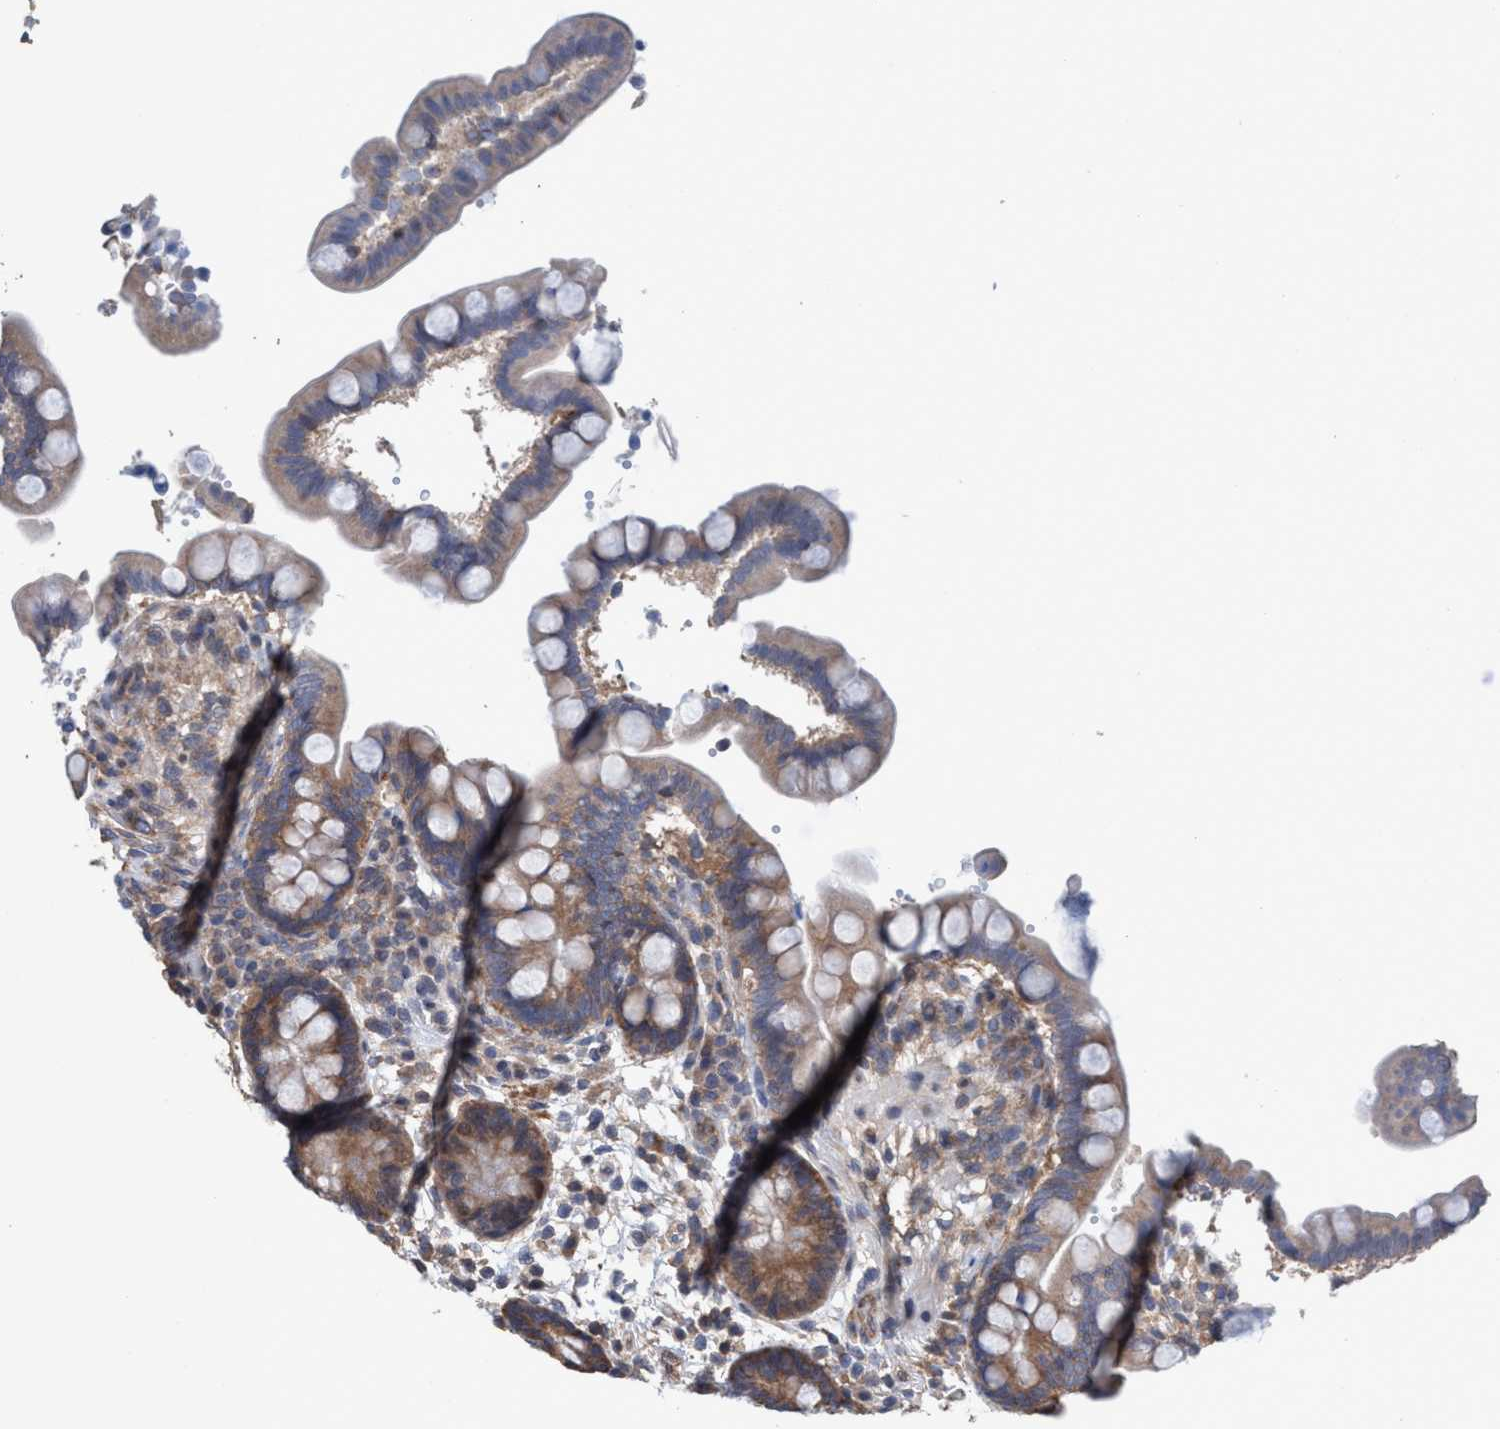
{"staining": {"intensity": "moderate", "quantity": ">75%", "location": "cytoplasmic/membranous"}, "tissue": "colon", "cell_type": "Endothelial cells", "image_type": "normal", "snomed": [{"axis": "morphology", "description": "Normal tissue, NOS"}, {"axis": "topography", "description": "Colon"}], "caption": "The immunohistochemical stain shows moderate cytoplasmic/membranous positivity in endothelial cells of benign colon.", "gene": "METAP2", "patient": {"sex": "male", "age": 73}}